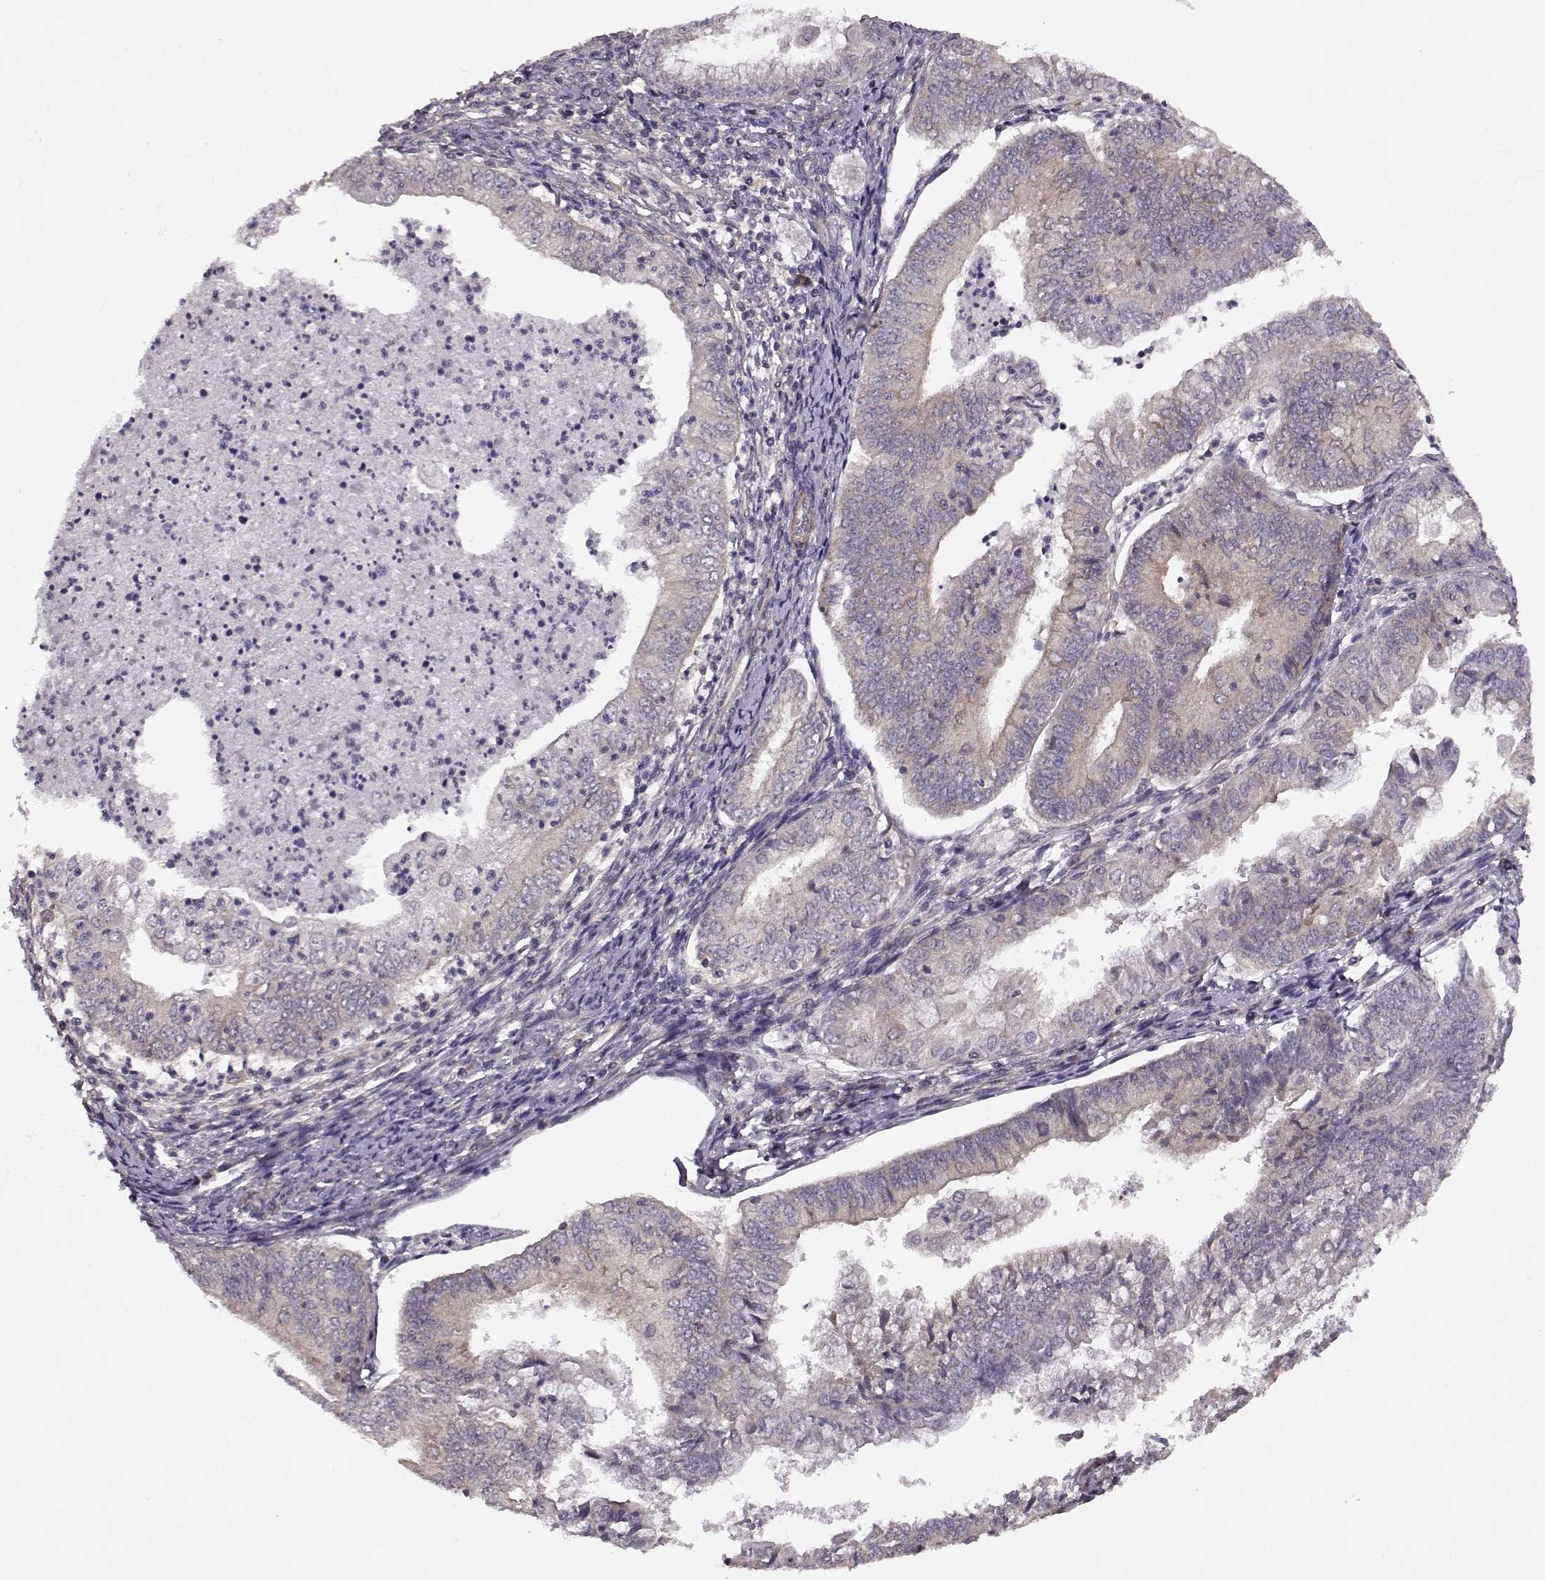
{"staining": {"intensity": "negative", "quantity": "none", "location": "none"}, "tissue": "endometrial cancer", "cell_type": "Tumor cells", "image_type": "cancer", "snomed": [{"axis": "morphology", "description": "Adenocarcinoma, NOS"}, {"axis": "topography", "description": "Endometrium"}], "caption": "A high-resolution histopathology image shows immunohistochemistry staining of endometrial adenocarcinoma, which reveals no significant expression in tumor cells.", "gene": "SLAIN2", "patient": {"sex": "female", "age": 55}}